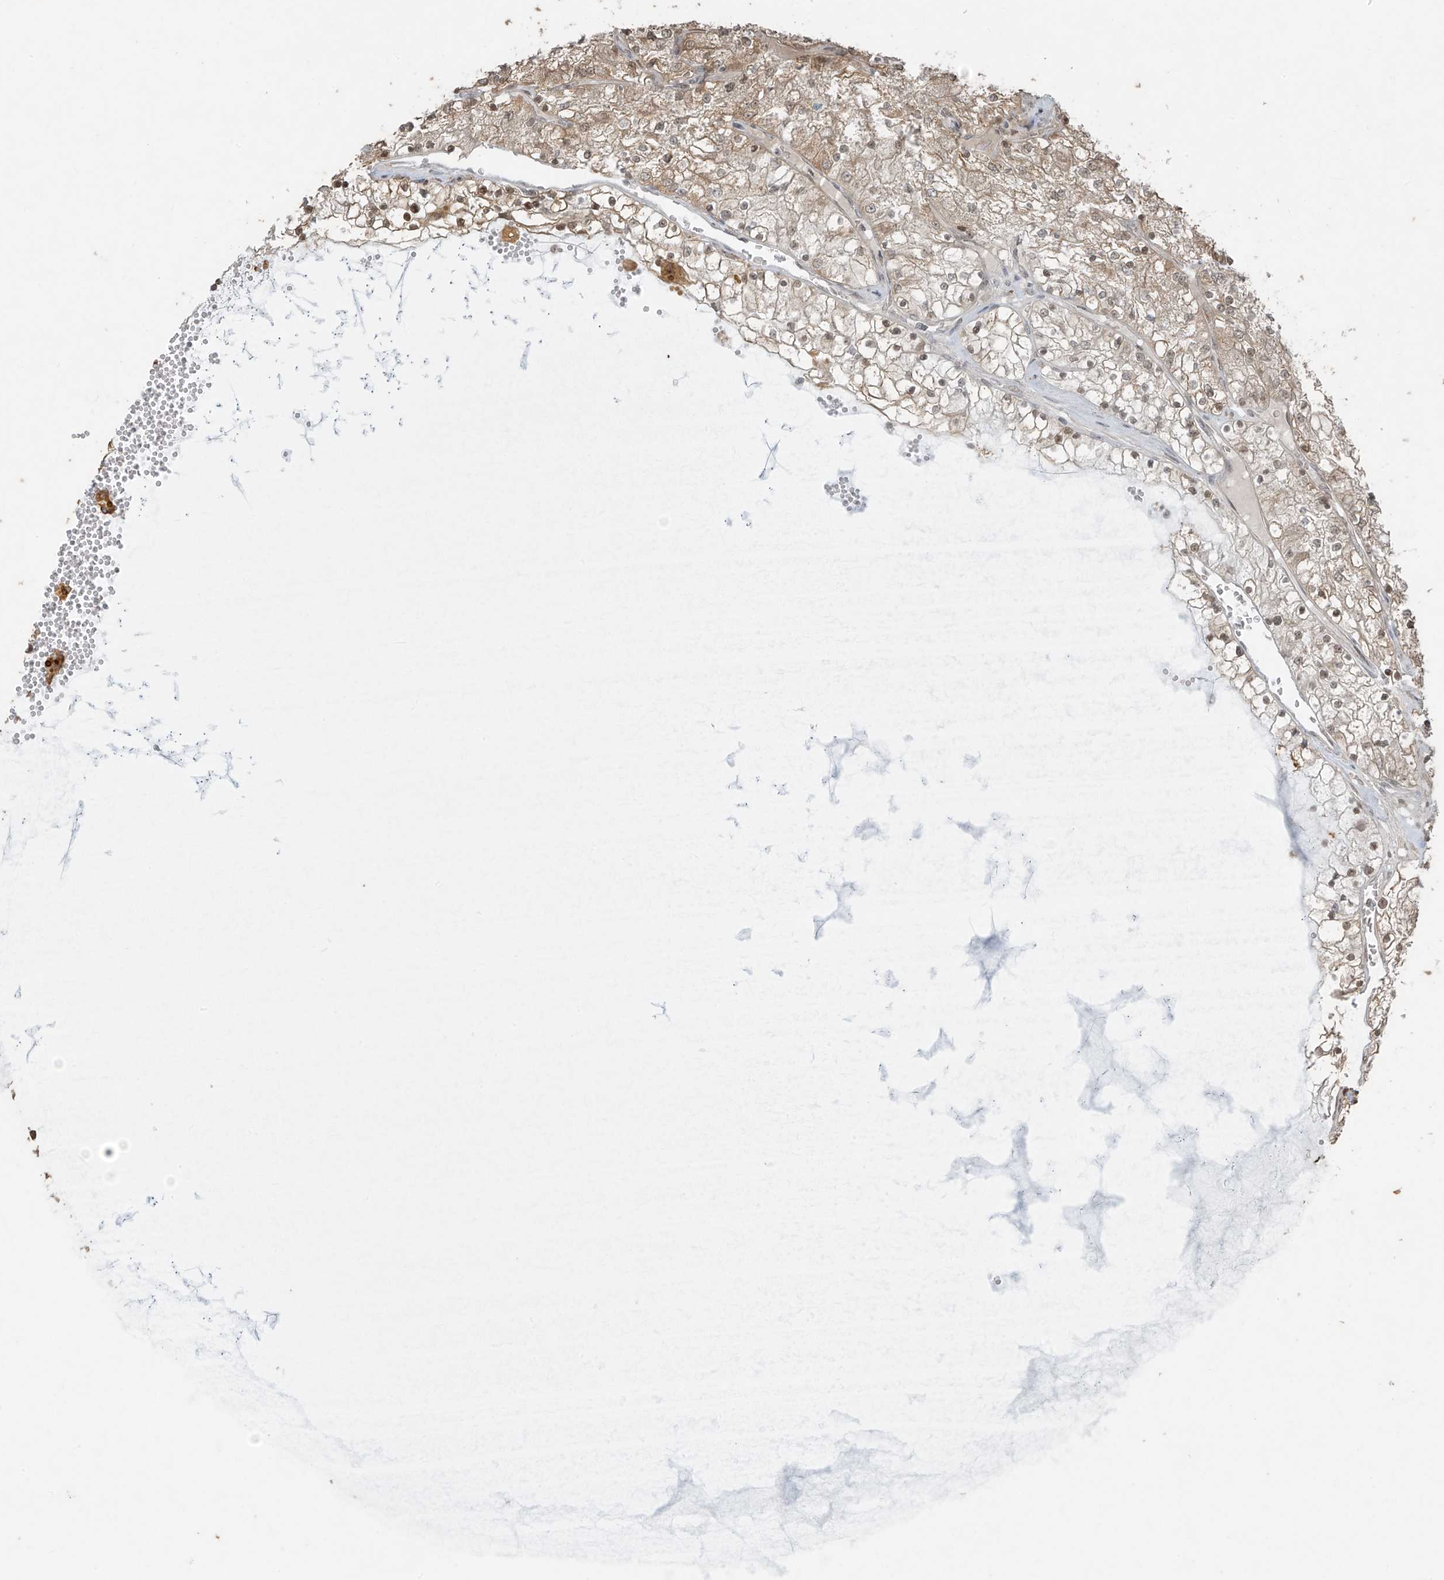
{"staining": {"intensity": "moderate", "quantity": ">75%", "location": "cytoplasmic/membranous,nuclear"}, "tissue": "renal cancer", "cell_type": "Tumor cells", "image_type": "cancer", "snomed": [{"axis": "morphology", "description": "Normal tissue, NOS"}, {"axis": "morphology", "description": "Adenocarcinoma, NOS"}, {"axis": "topography", "description": "Kidney"}], "caption": "Human adenocarcinoma (renal) stained with a protein marker demonstrates moderate staining in tumor cells.", "gene": "TTC22", "patient": {"sex": "male", "age": 68}}